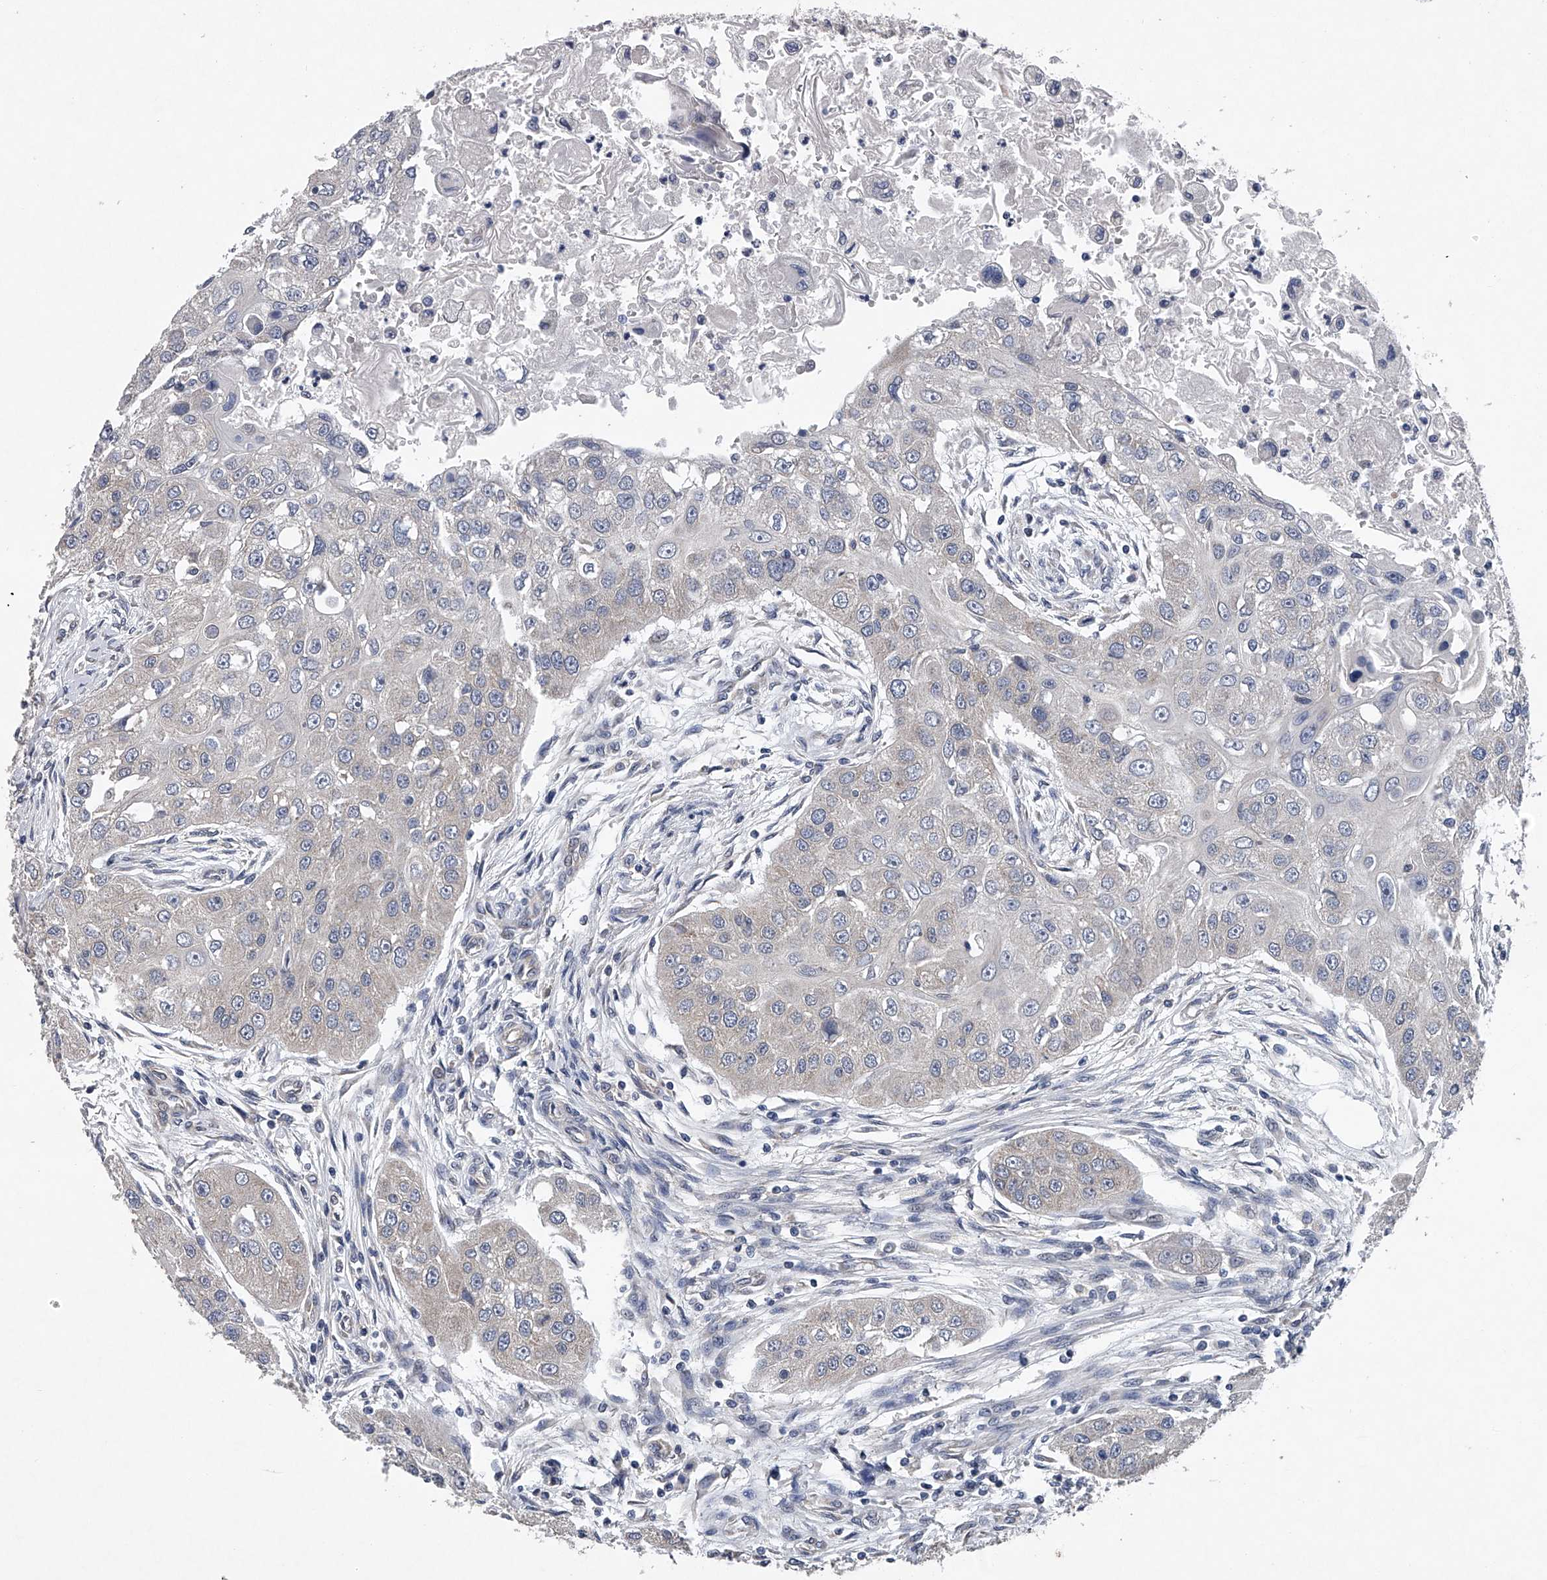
{"staining": {"intensity": "negative", "quantity": "none", "location": "none"}, "tissue": "head and neck cancer", "cell_type": "Tumor cells", "image_type": "cancer", "snomed": [{"axis": "morphology", "description": "Normal tissue, NOS"}, {"axis": "morphology", "description": "Squamous cell carcinoma, NOS"}, {"axis": "topography", "description": "Skeletal muscle"}, {"axis": "topography", "description": "Head-Neck"}], "caption": "A micrograph of human head and neck cancer is negative for staining in tumor cells.", "gene": "RNF5", "patient": {"sex": "male", "age": 51}}